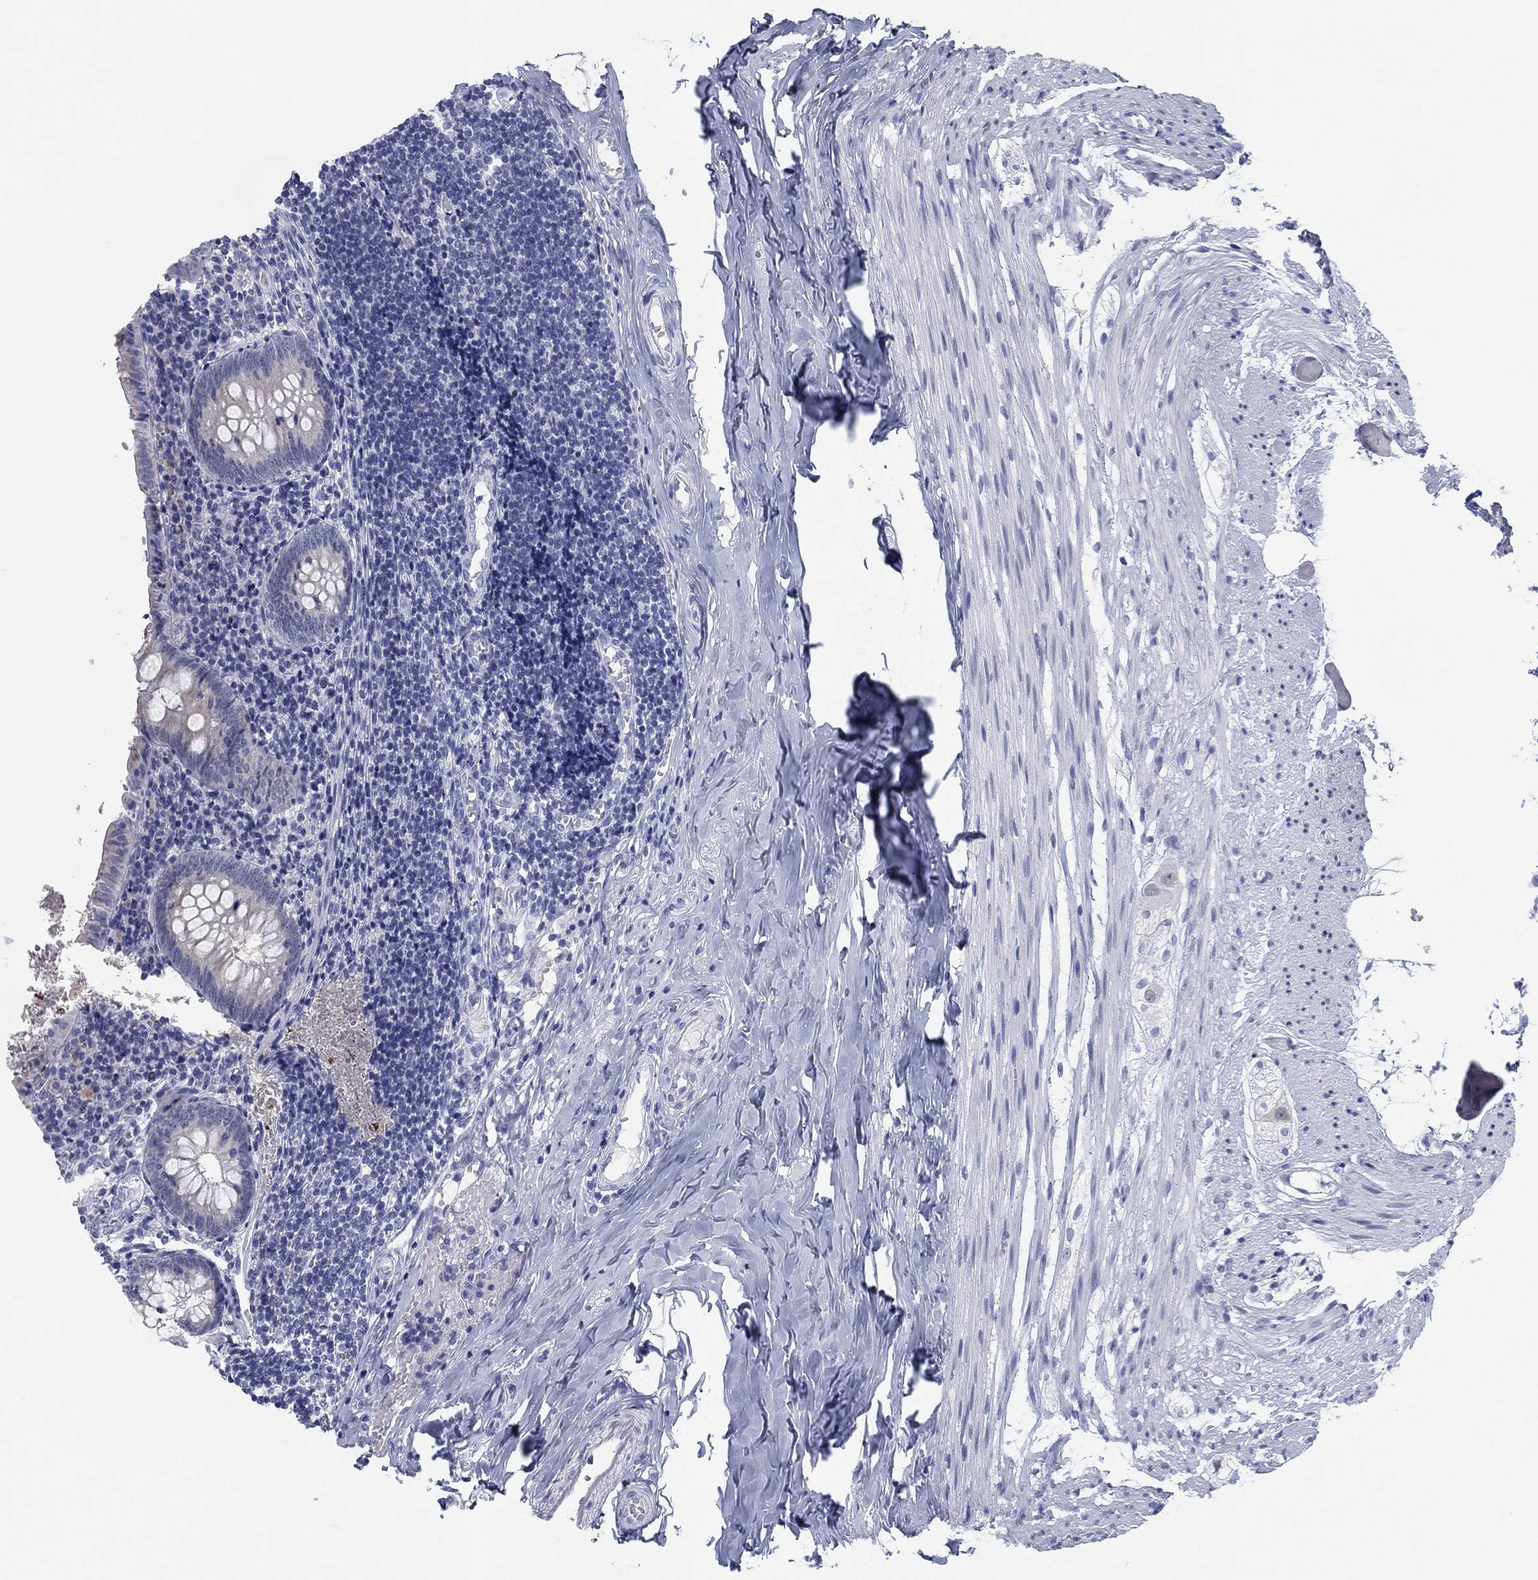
{"staining": {"intensity": "negative", "quantity": "none", "location": "none"}, "tissue": "appendix", "cell_type": "Glandular cells", "image_type": "normal", "snomed": [{"axis": "morphology", "description": "Normal tissue, NOS"}, {"axis": "topography", "description": "Appendix"}], "caption": "Immunohistochemistry (IHC) histopathology image of benign appendix: appendix stained with DAB (3,3'-diaminobenzidine) exhibits no significant protein expression in glandular cells.", "gene": "DNAL1", "patient": {"sex": "female", "age": 23}}